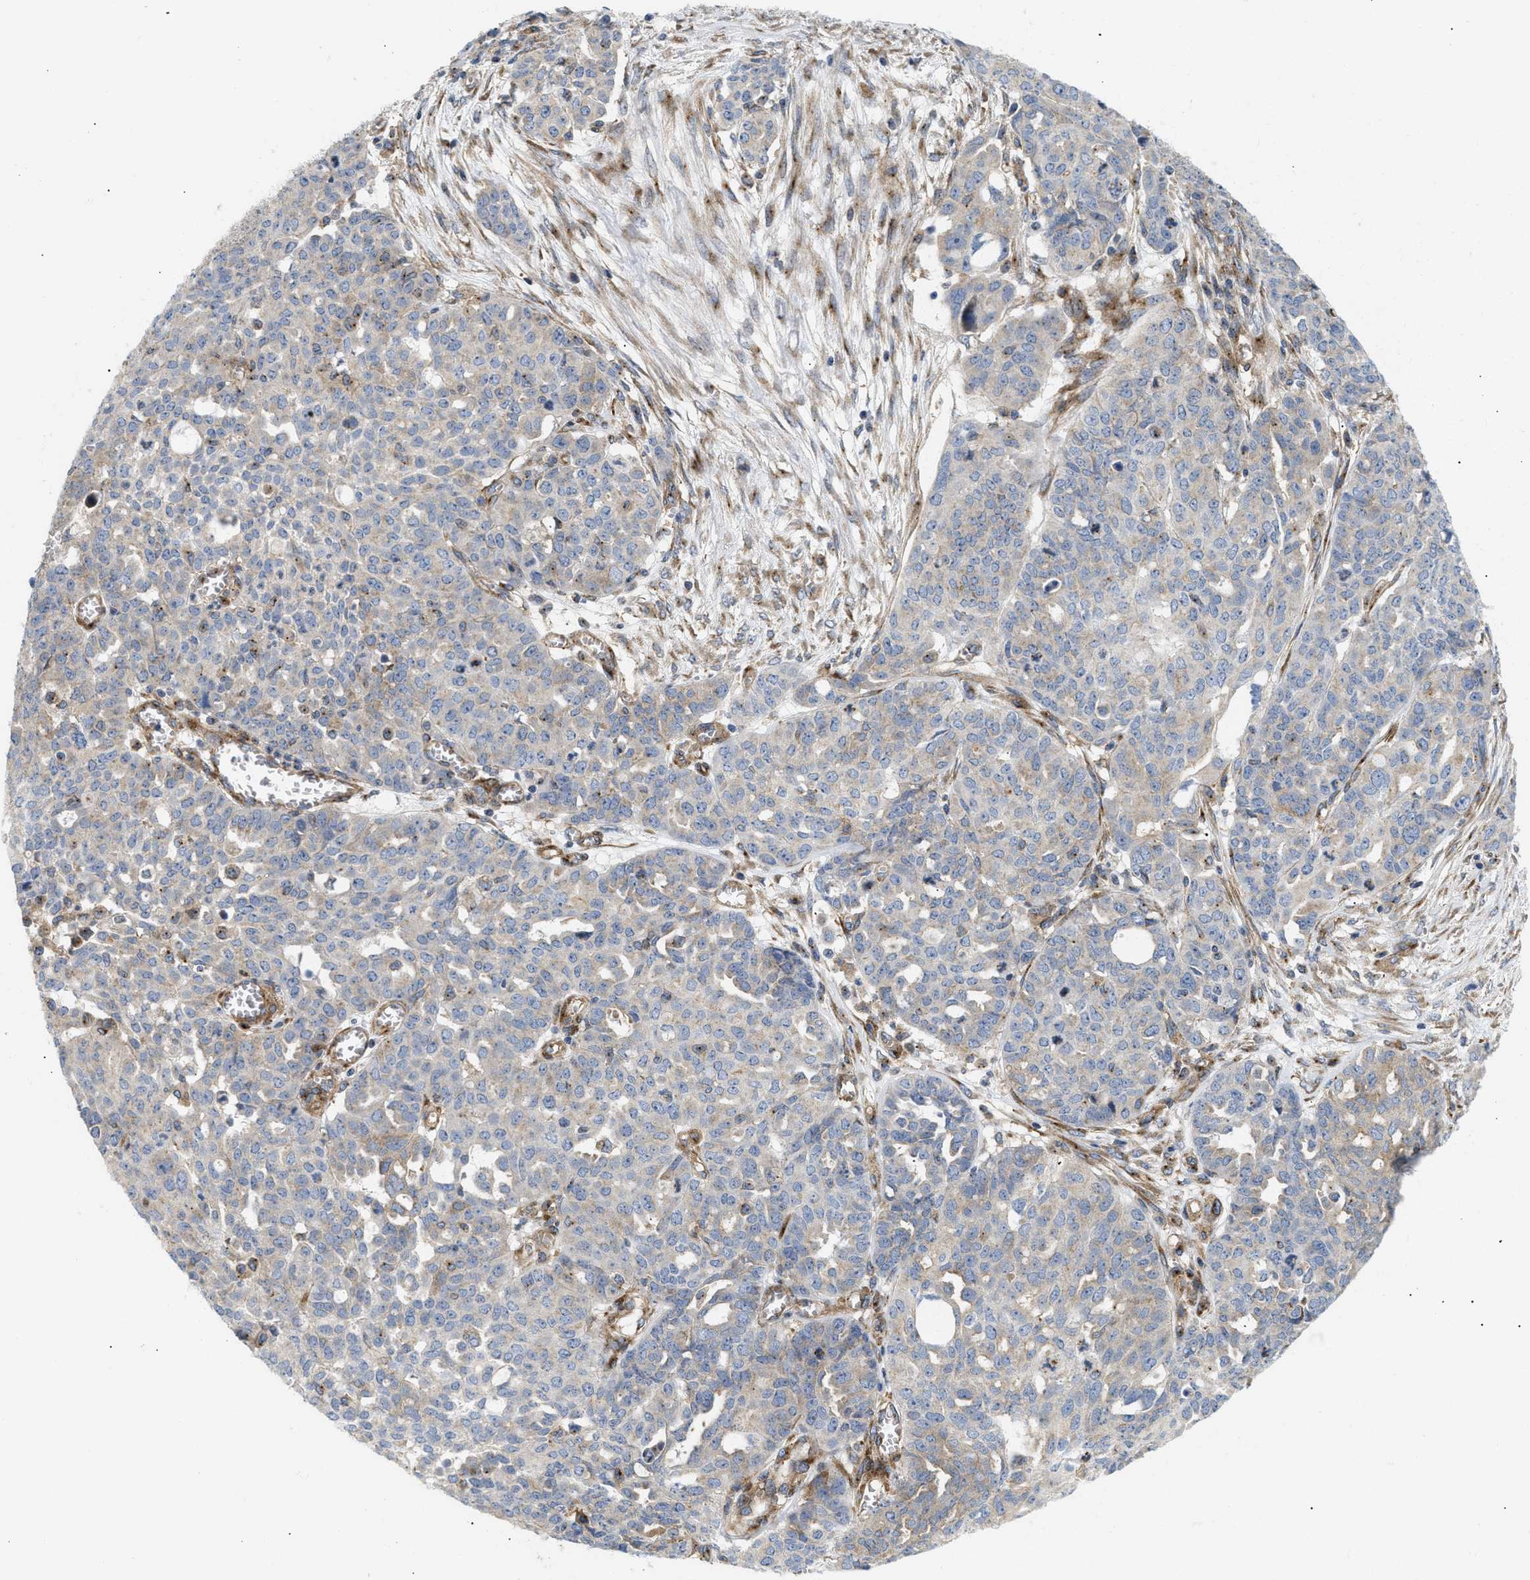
{"staining": {"intensity": "negative", "quantity": "none", "location": "none"}, "tissue": "ovarian cancer", "cell_type": "Tumor cells", "image_type": "cancer", "snomed": [{"axis": "morphology", "description": "Cystadenocarcinoma, serous, NOS"}, {"axis": "topography", "description": "Ovary"}], "caption": "DAB (3,3'-diaminobenzidine) immunohistochemical staining of human ovarian cancer (serous cystadenocarcinoma) displays no significant expression in tumor cells.", "gene": "DCTN4", "patient": {"sex": "female", "age": 56}}